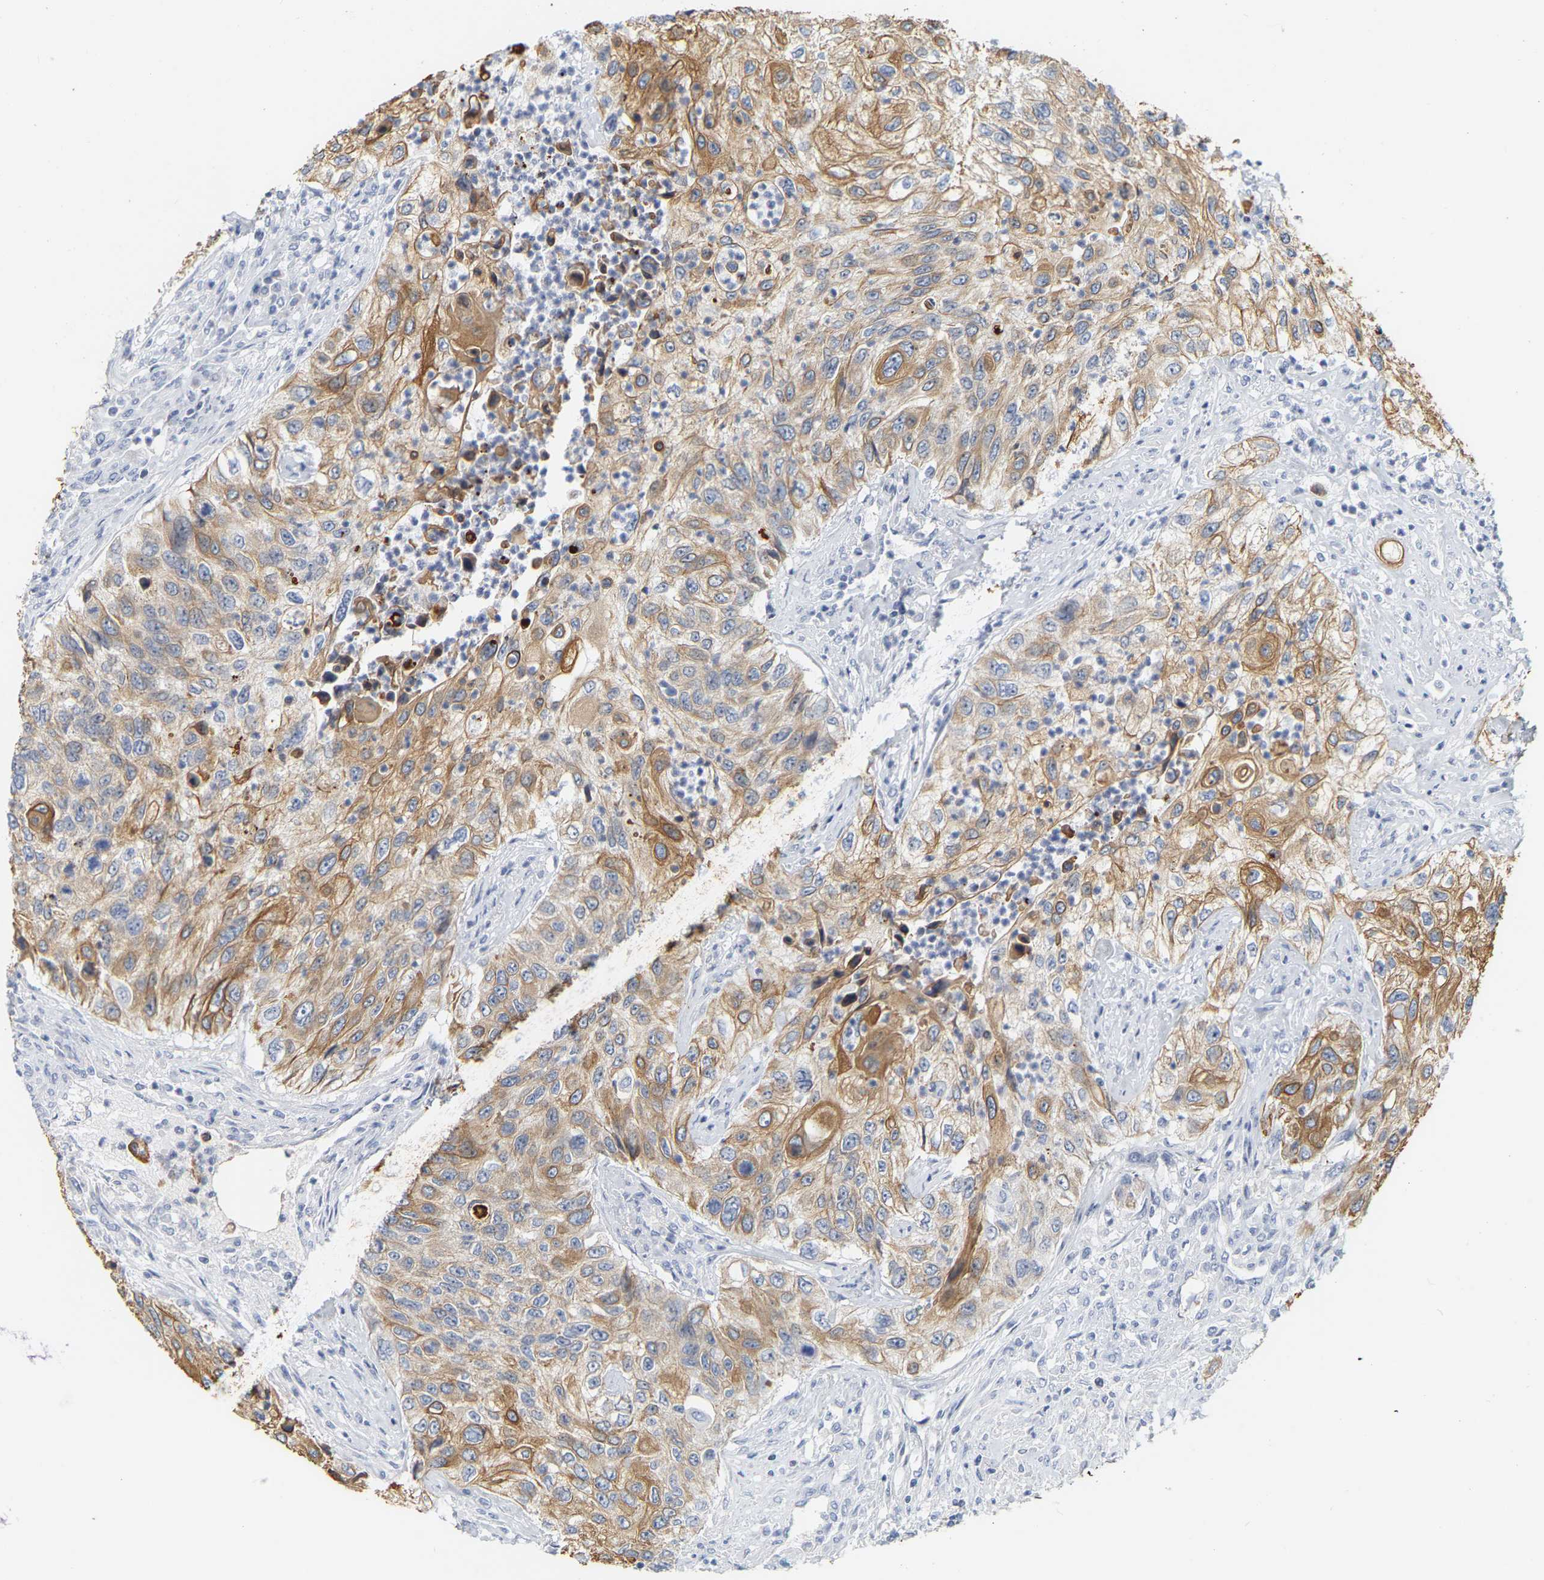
{"staining": {"intensity": "moderate", "quantity": ">75%", "location": "cytoplasmic/membranous"}, "tissue": "urothelial cancer", "cell_type": "Tumor cells", "image_type": "cancer", "snomed": [{"axis": "morphology", "description": "Urothelial carcinoma, High grade"}, {"axis": "topography", "description": "Urinary bladder"}], "caption": "Protein staining exhibits moderate cytoplasmic/membranous staining in approximately >75% of tumor cells in urothelial cancer.", "gene": "KRT76", "patient": {"sex": "female", "age": 60}}